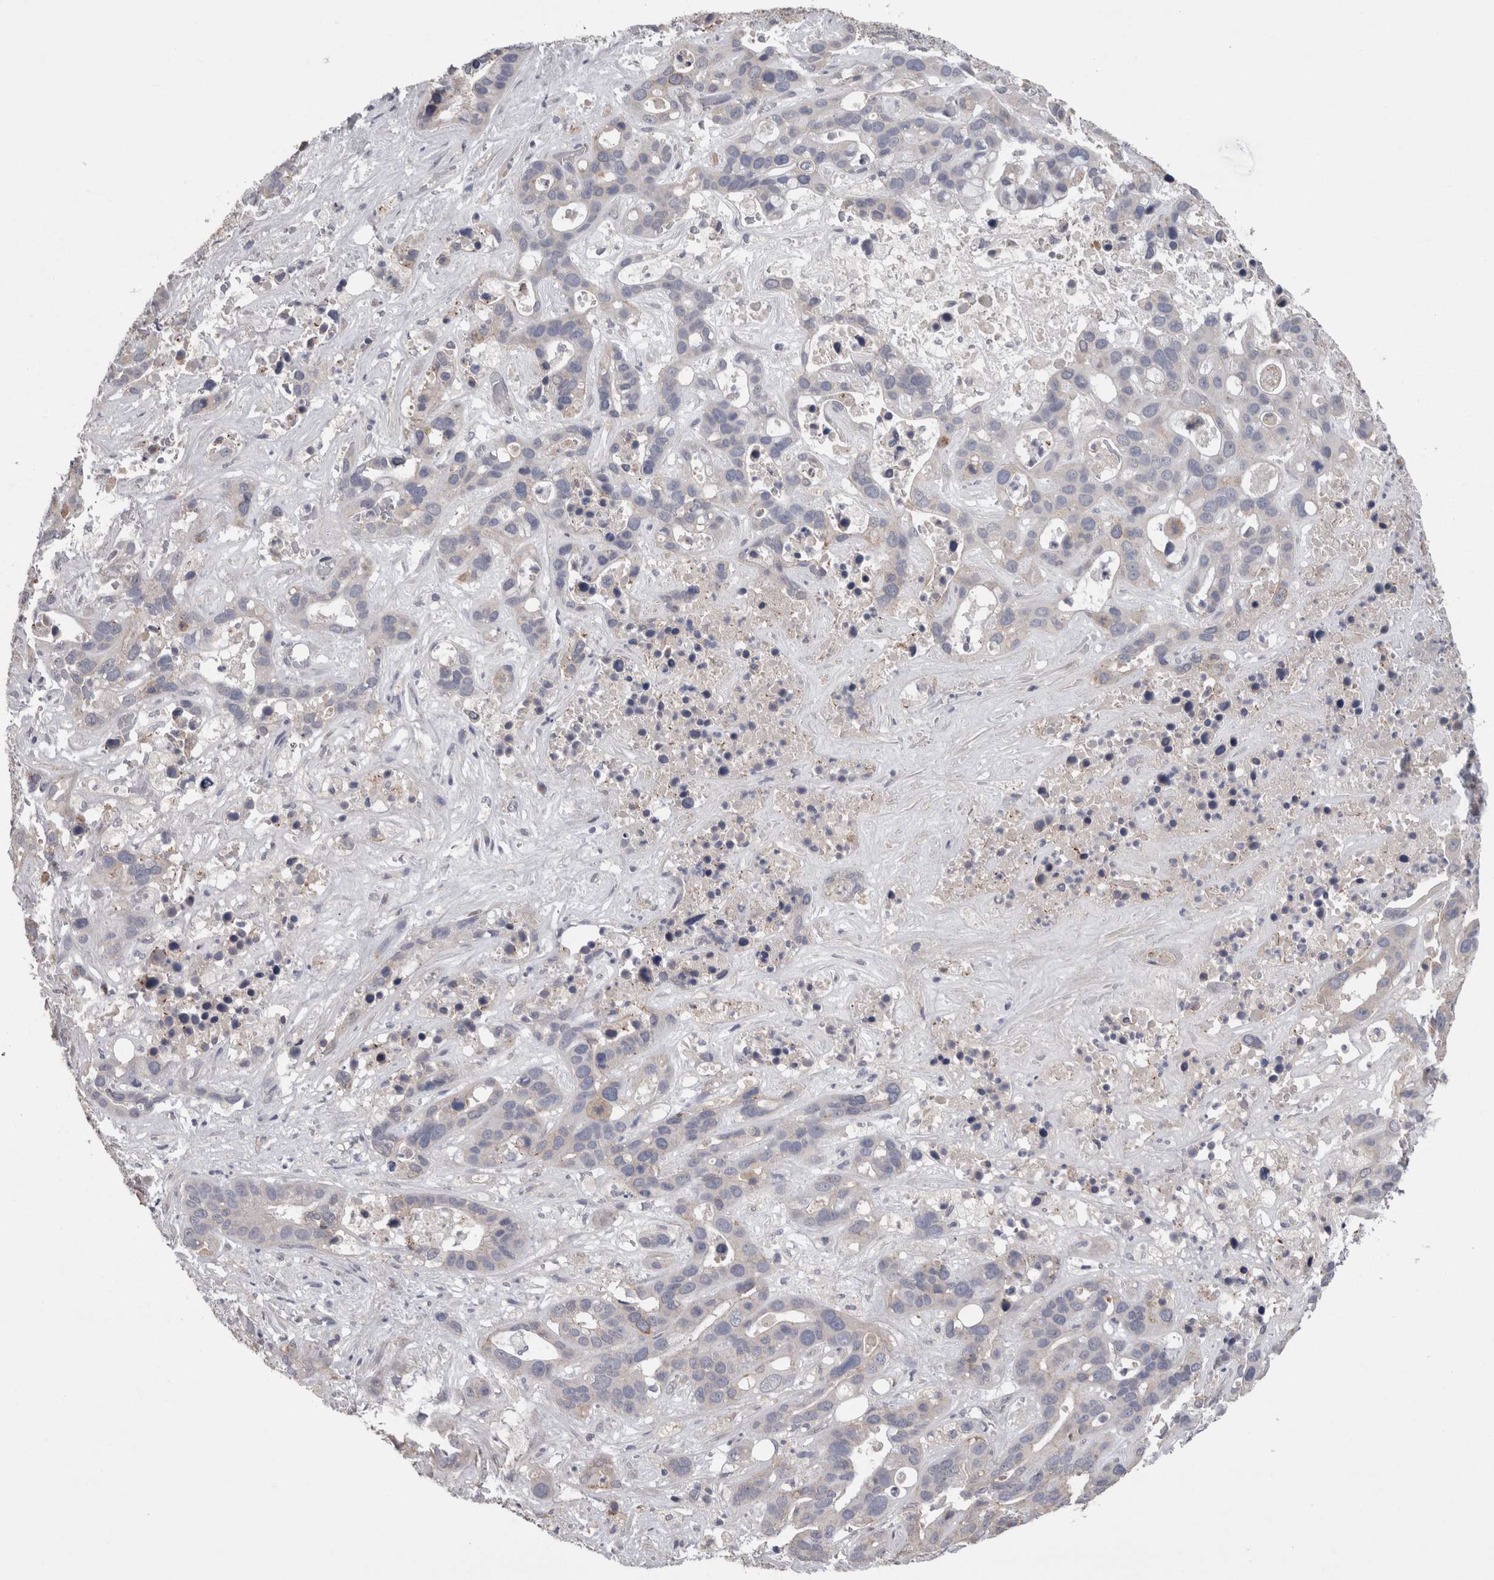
{"staining": {"intensity": "negative", "quantity": "none", "location": "none"}, "tissue": "liver cancer", "cell_type": "Tumor cells", "image_type": "cancer", "snomed": [{"axis": "morphology", "description": "Cholangiocarcinoma"}, {"axis": "topography", "description": "Liver"}], "caption": "This image is of liver cancer (cholangiocarcinoma) stained with IHC to label a protein in brown with the nuclei are counter-stained blue. There is no positivity in tumor cells.", "gene": "NECTIN2", "patient": {"sex": "female", "age": 65}}